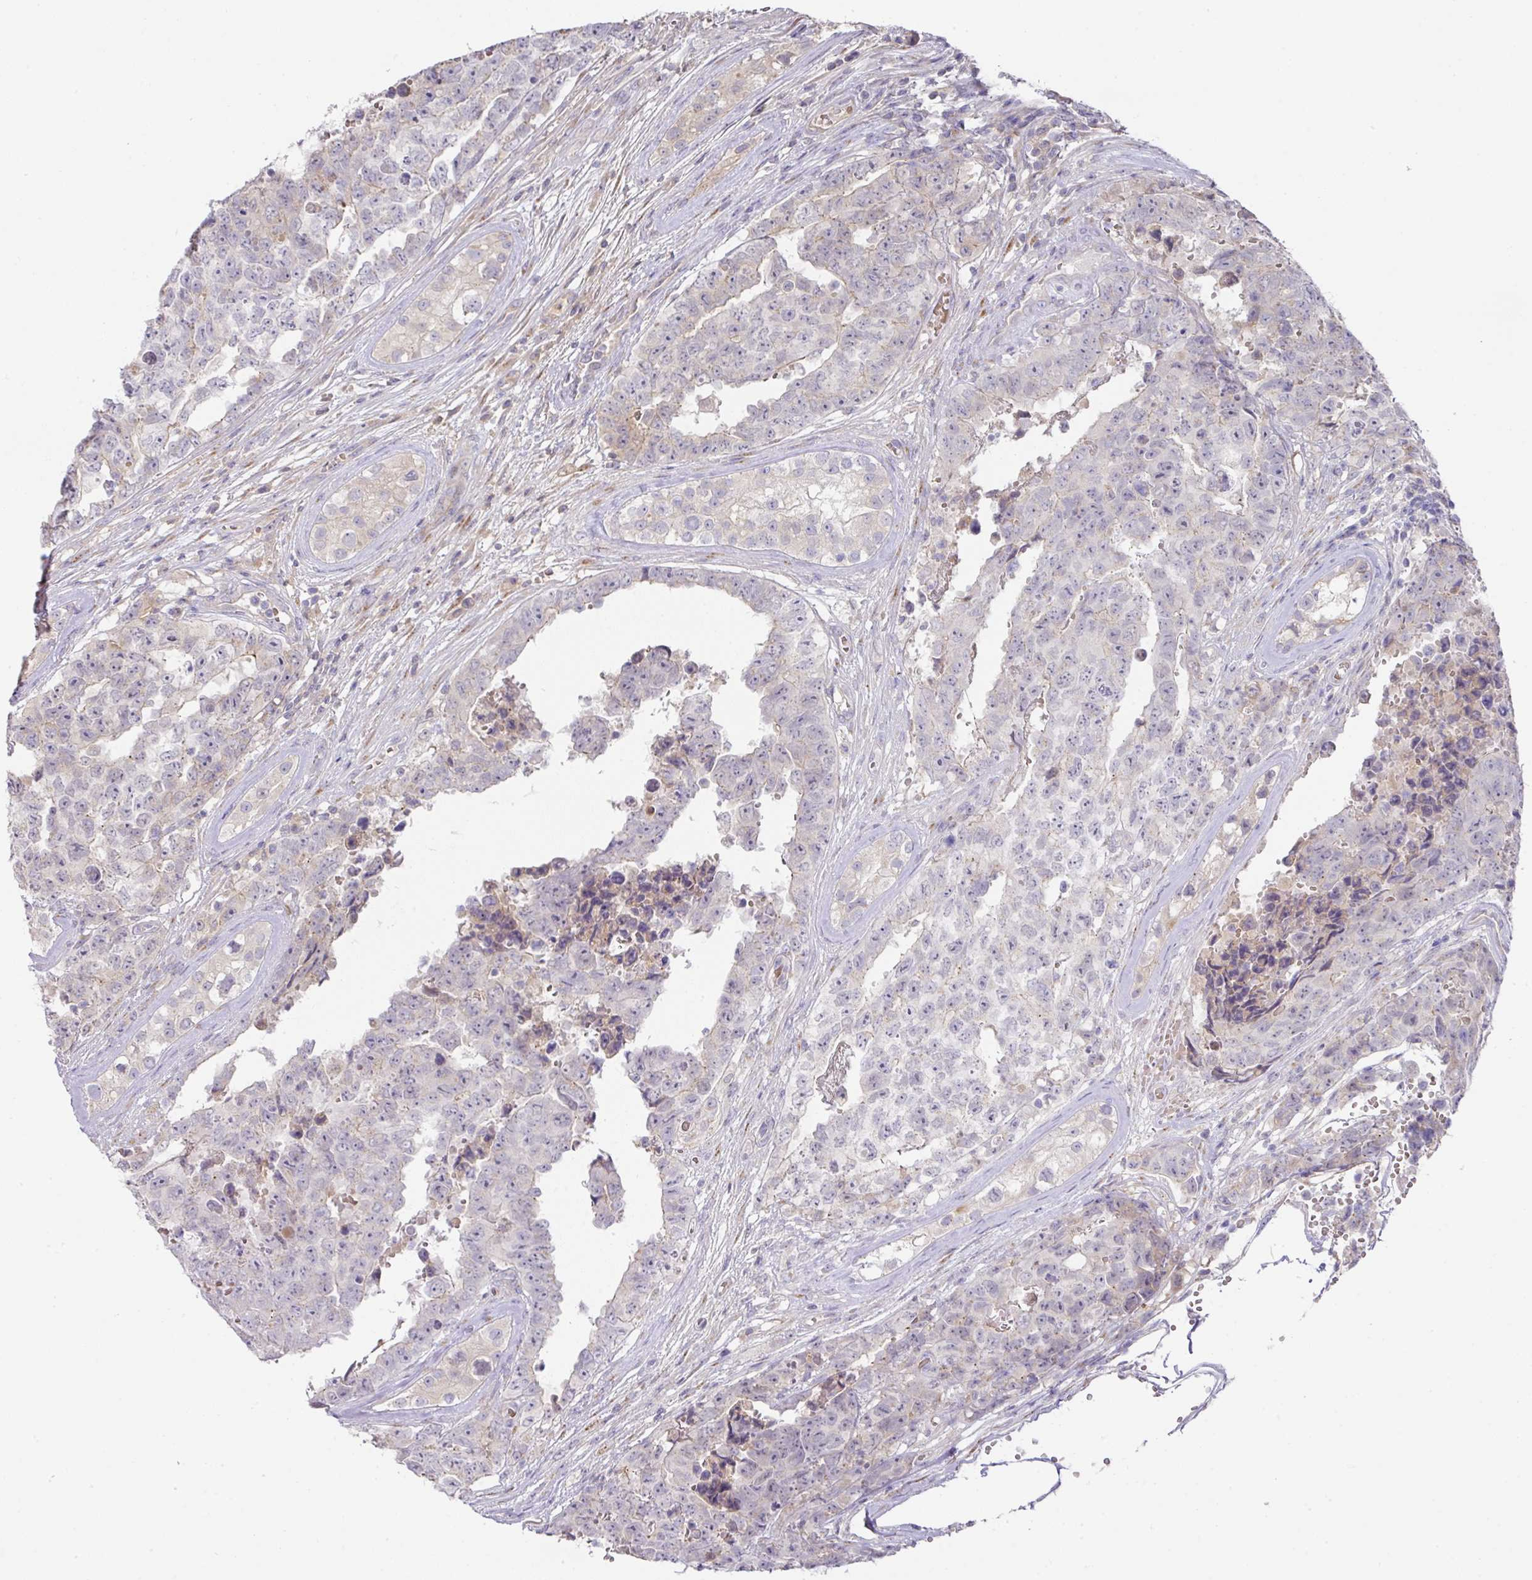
{"staining": {"intensity": "negative", "quantity": "none", "location": "none"}, "tissue": "testis cancer", "cell_type": "Tumor cells", "image_type": "cancer", "snomed": [{"axis": "morphology", "description": "Normal tissue, NOS"}, {"axis": "morphology", "description": "Carcinoma, Embryonal, NOS"}, {"axis": "topography", "description": "Testis"}, {"axis": "topography", "description": "Epididymis"}], "caption": "Testis cancer was stained to show a protein in brown. There is no significant expression in tumor cells. (DAB (3,3'-diaminobenzidine) immunohistochemistry, high magnification).", "gene": "TARM1", "patient": {"sex": "male", "age": 25}}